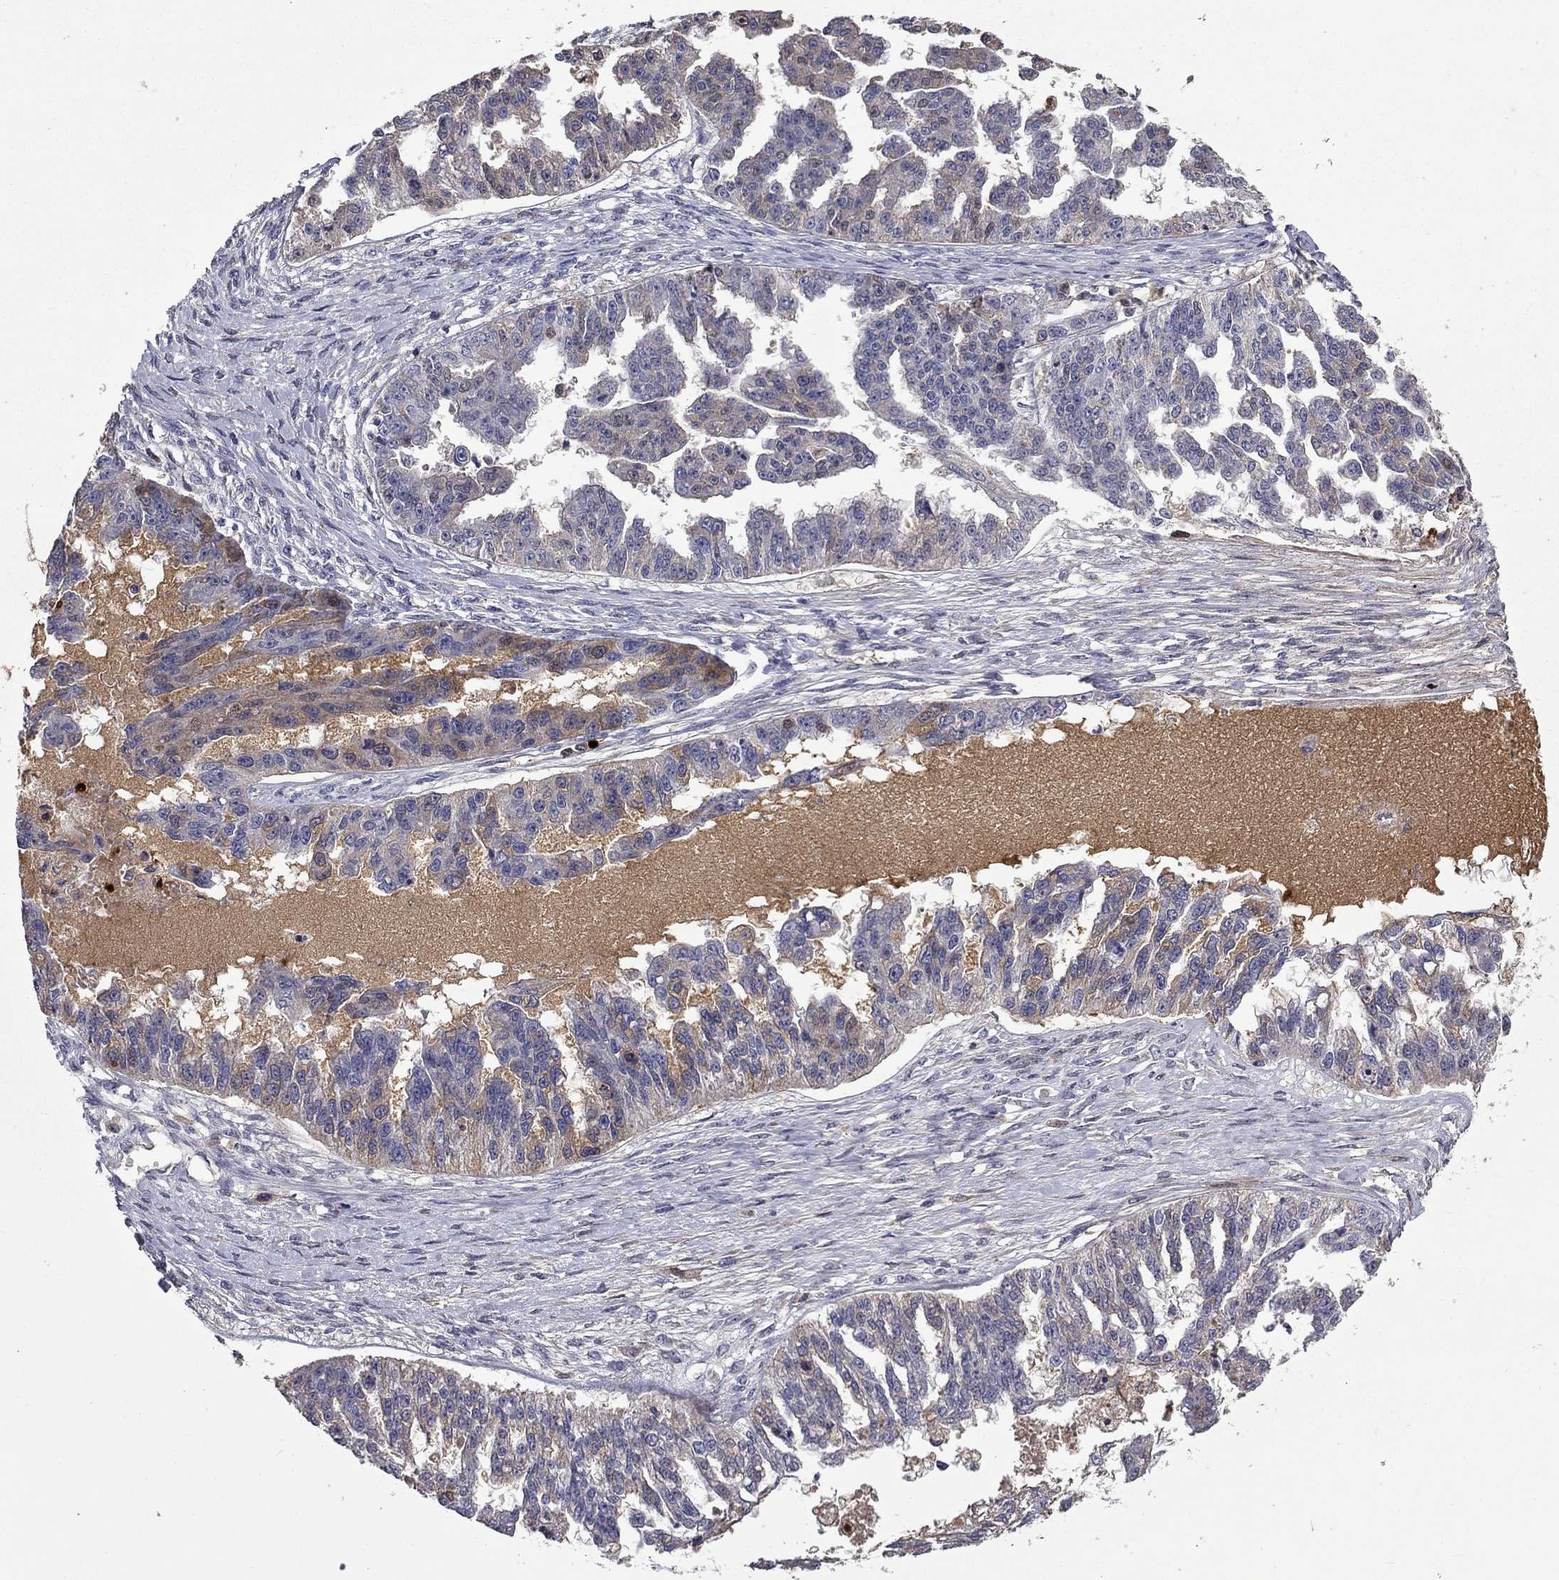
{"staining": {"intensity": "negative", "quantity": "none", "location": "none"}, "tissue": "ovarian cancer", "cell_type": "Tumor cells", "image_type": "cancer", "snomed": [{"axis": "morphology", "description": "Cystadenocarcinoma, serous, NOS"}, {"axis": "topography", "description": "Ovary"}], "caption": "Histopathology image shows no protein expression in tumor cells of ovarian cancer (serous cystadenocarcinoma) tissue.", "gene": "SATB1", "patient": {"sex": "female", "age": 58}}